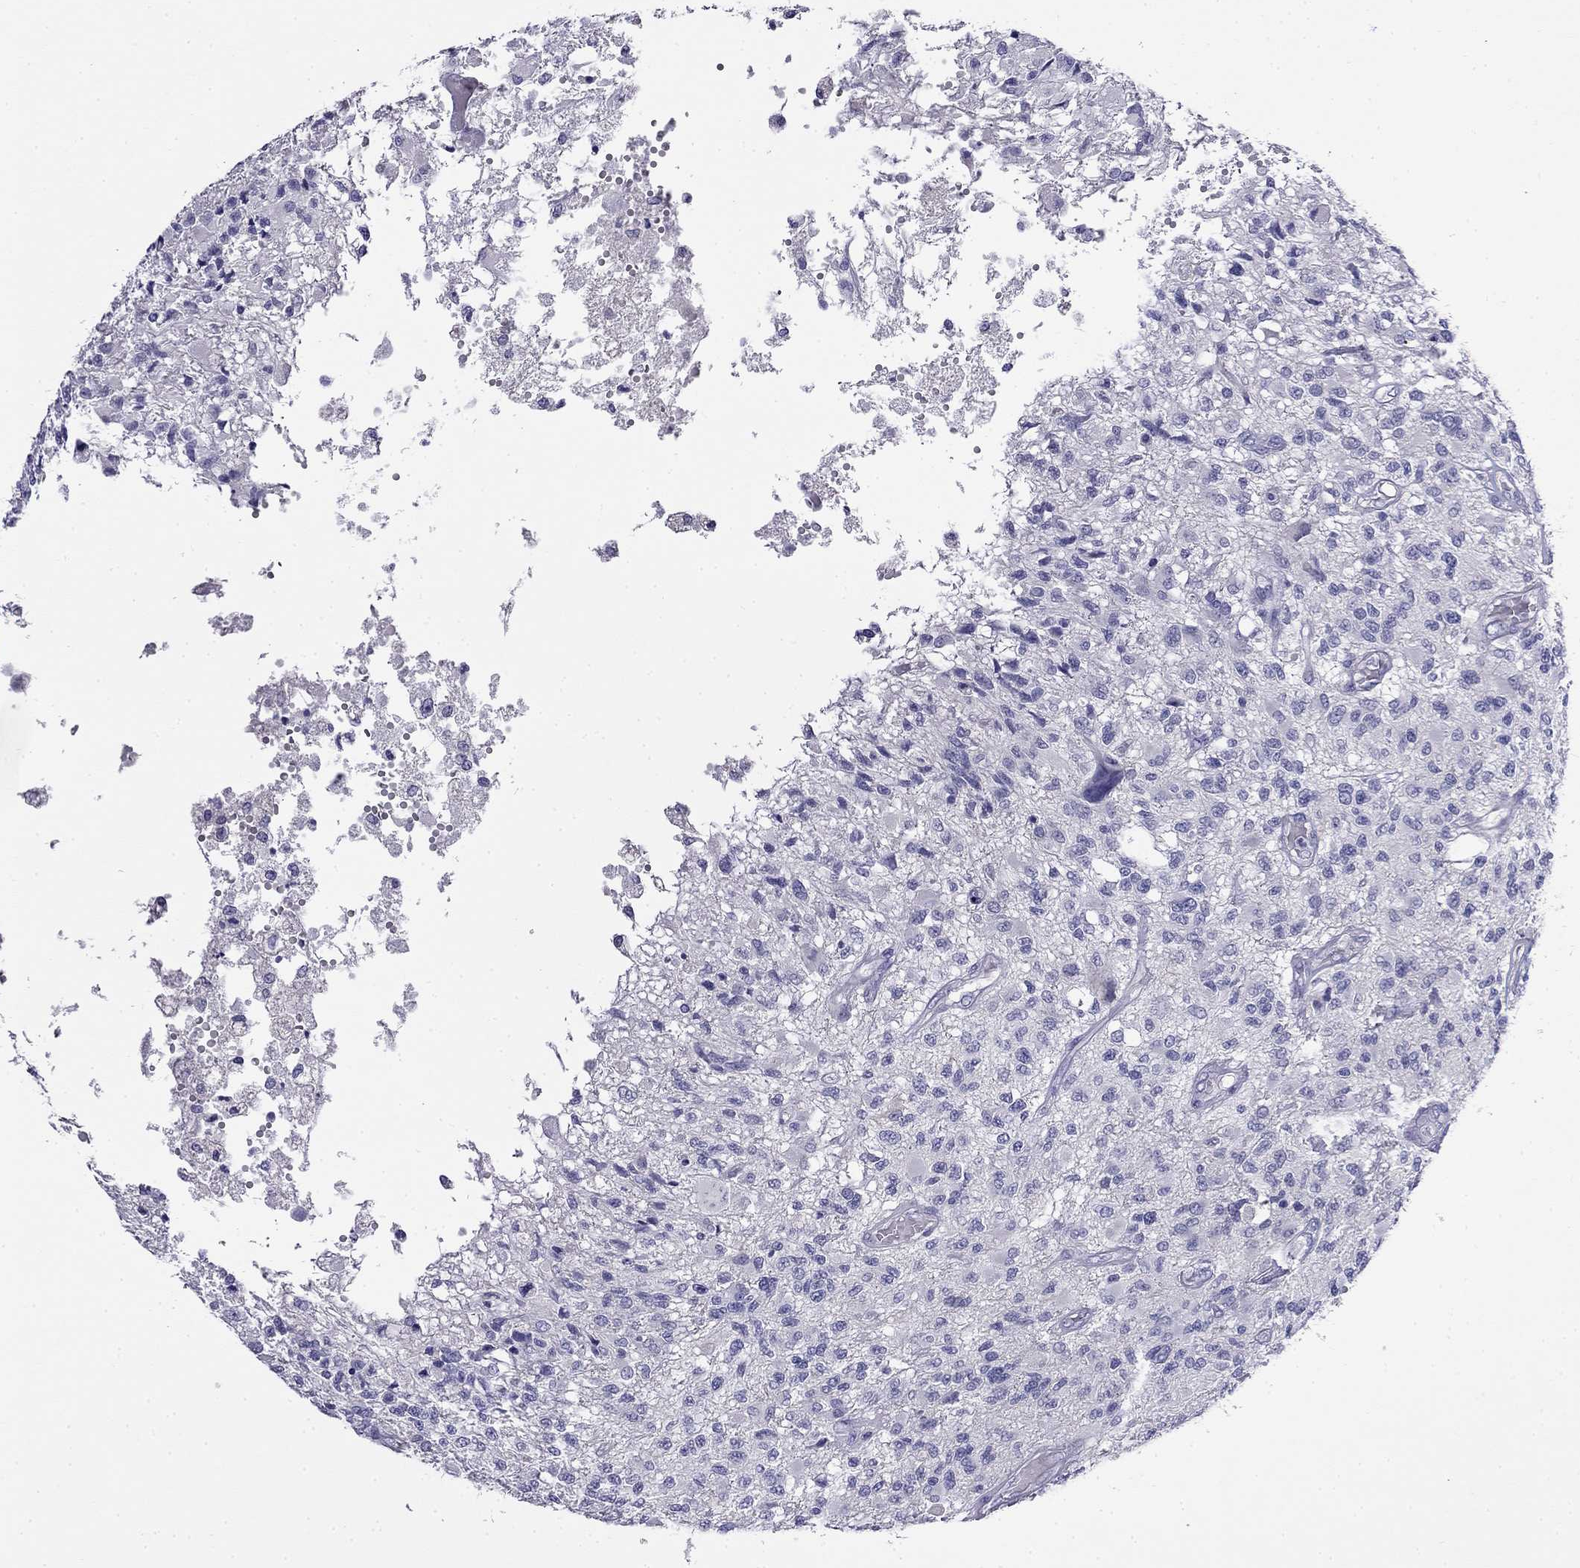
{"staining": {"intensity": "negative", "quantity": "none", "location": "none"}, "tissue": "glioma", "cell_type": "Tumor cells", "image_type": "cancer", "snomed": [{"axis": "morphology", "description": "Glioma, malignant, High grade"}, {"axis": "topography", "description": "Brain"}], "caption": "A high-resolution photomicrograph shows immunohistochemistry staining of malignant high-grade glioma, which shows no significant staining in tumor cells.", "gene": "MYO15A", "patient": {"sex": "female", "age": 63}}